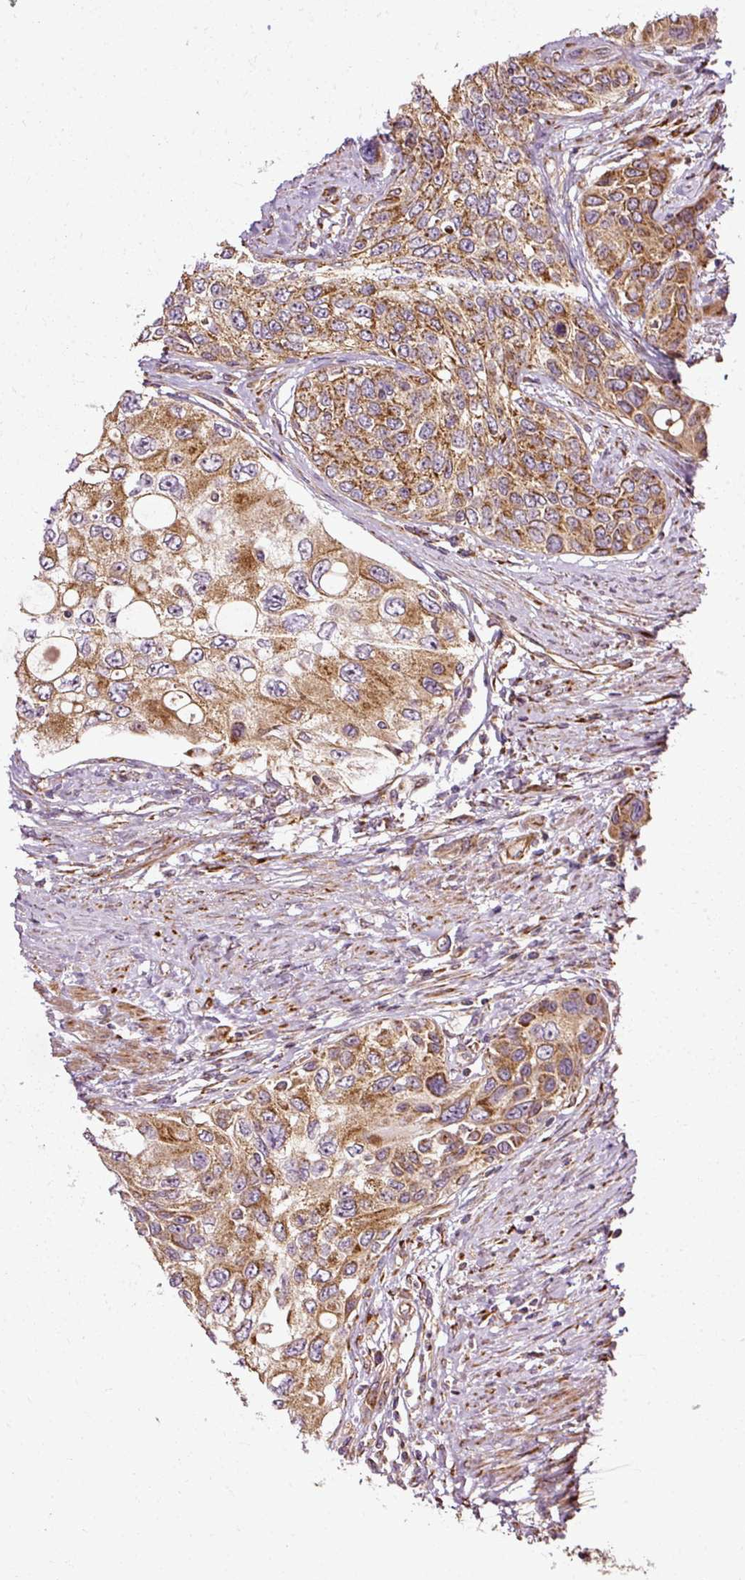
{"staining": {"intensity": "moderate", "quantity": ">75%", "location": "cytoplasmic/membranous"}, "tissue": "urothelial cancer", "cell_type": "Tumor cells", "image_type": "cancer", "snomed": [{"axis": "morphology", "description": "Urothelial carcinoma, High grade"}, {"axis": "topography", "description": "Urinary bladder"}], "caption": "There is medium levels of moderate cytoplasmic/membranous staining in tumor cells of urothelial cancer, as demonstrated by immunohistochemical staining (brown color).", "gene": "ISCU", "patient": {"sex": "female", "age": 56}}